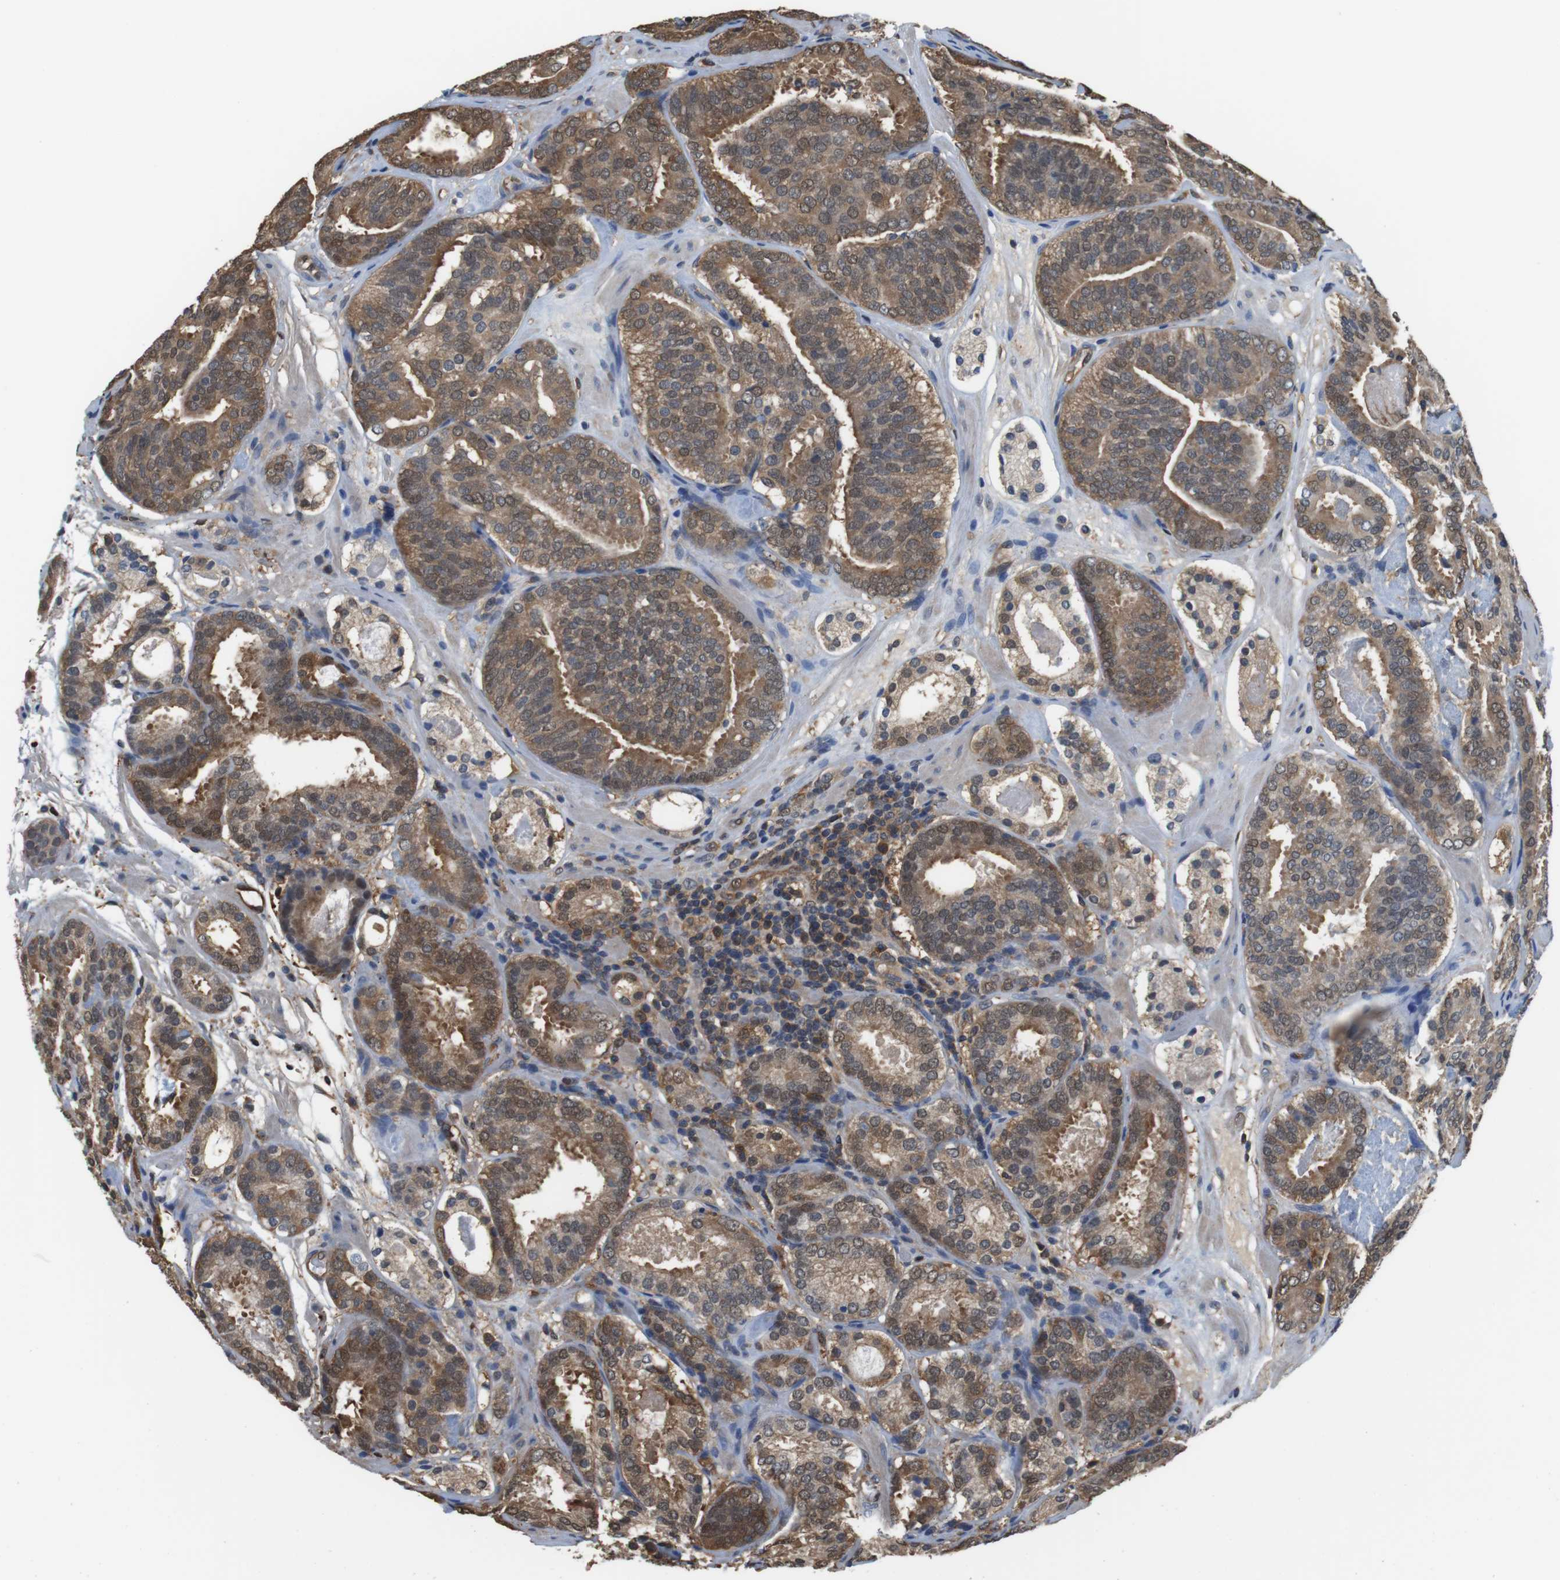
{"staining": {"intensity": "moderate", "quantity": ">75%", "location": "cytoplasmic/membranous,nuclear"}, "tissue": "prostate cancer", "cell_type": "Tumor cells", "image_type": "cancer", "snomed": [{"axis": "morphology", "description": "Adenocarcinoma, Low grade"}, {"axis": "topography", "description": "Prostate"}], "caption": "This micrograph exhibits IHC staining of human adenocarcinoma (low-grade) (prostate), with medium moderate cytoplasmic/membranous and nuclear expression in approximately >75% of tumor cells.", "gene": "LDHA", "patient": {"sex": "male", "age": 69}}